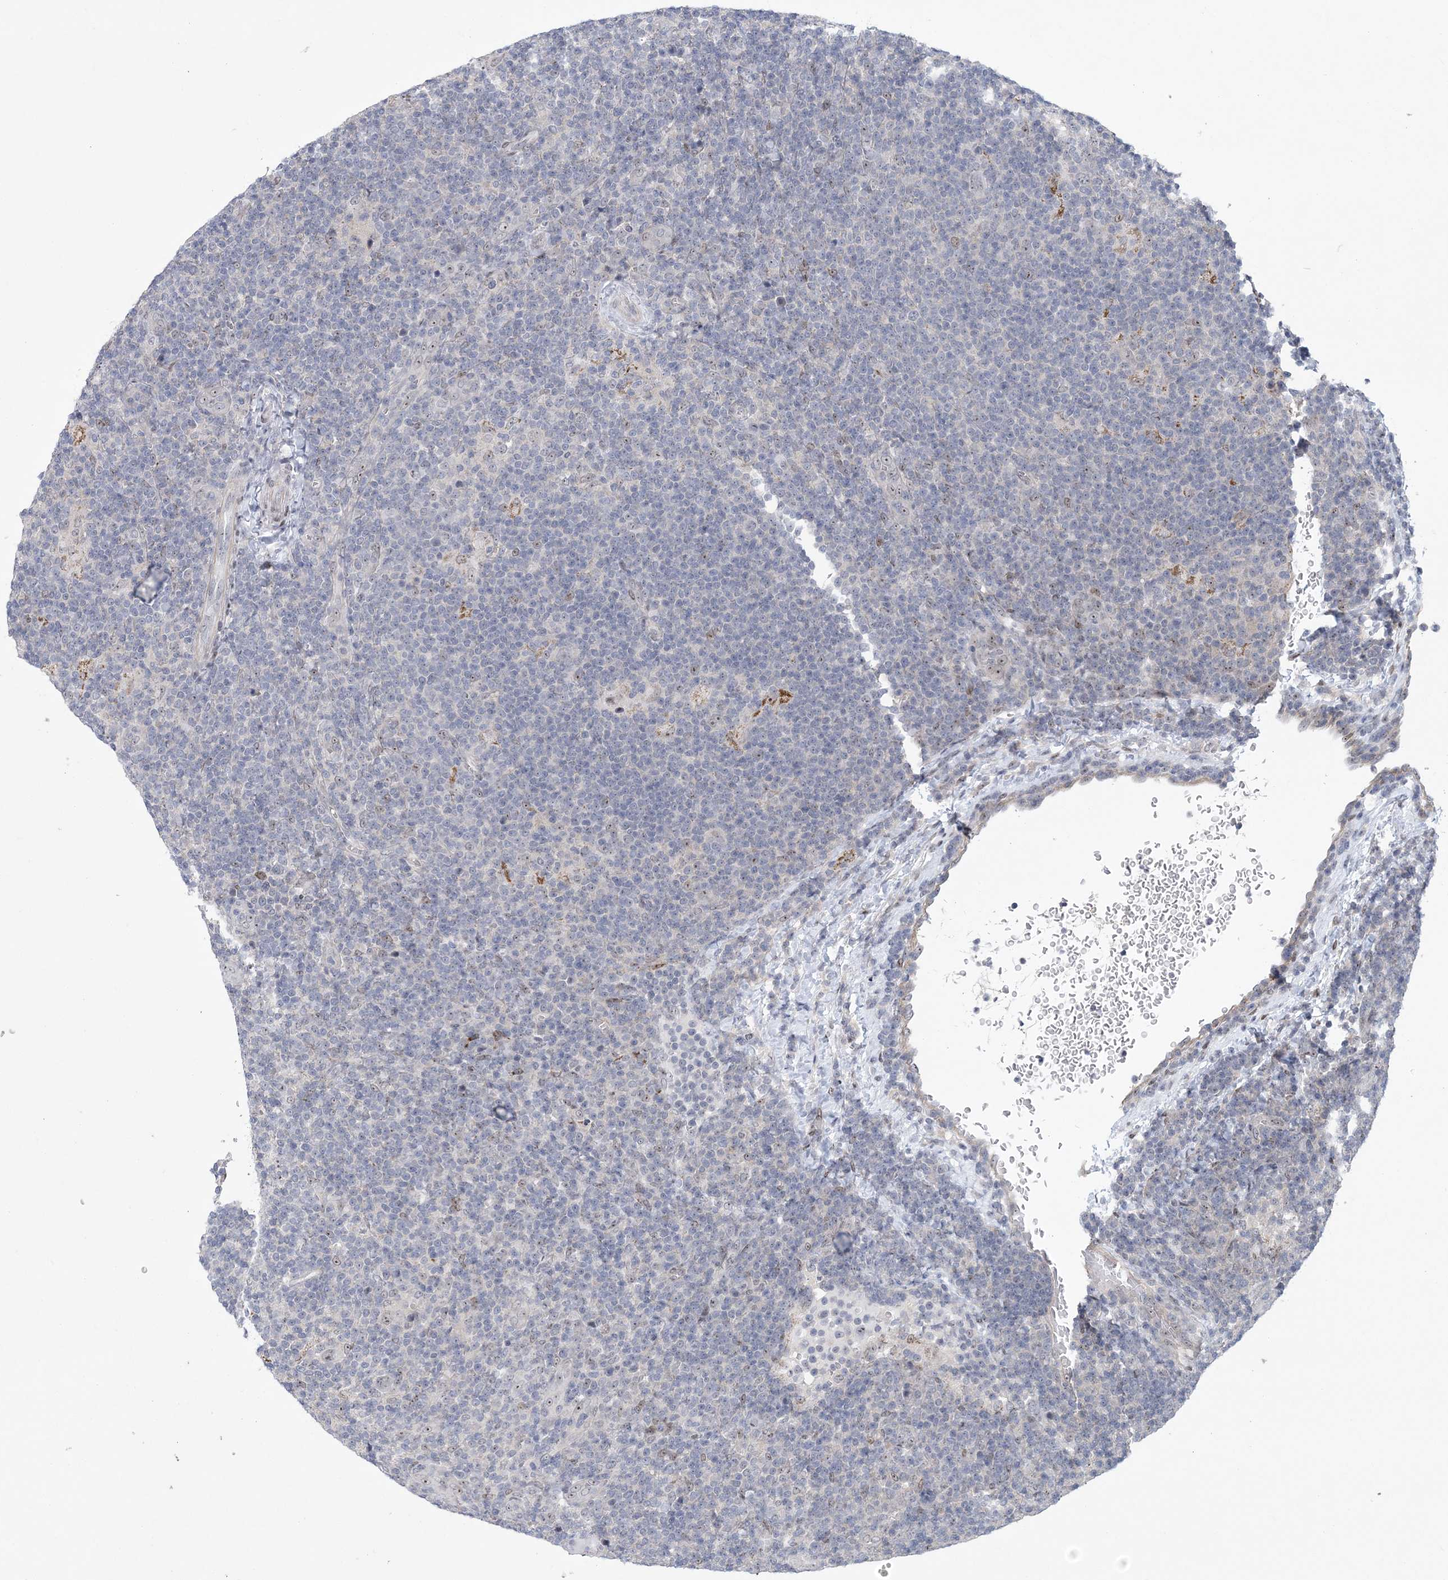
{"staining": {"intensity": "weak", "quantity": ">75%", "location": "nuclear"}, "tissue": "lymphoma", "cell_type": "Tumor cells", "image_type": "cancer", "snomed": [{"axis": "morphology", "description": "Hodgkin's disease, NOS"}, {"axis": "topography", "description": "Lymph node"}], "caption": "Tumor cells exhibit low levels of weak nuclear positivity in approximately >75% of cells in human lymphoma.", "gene": "HOMEZ", "patient": {"sex": "female", "age": 57}}